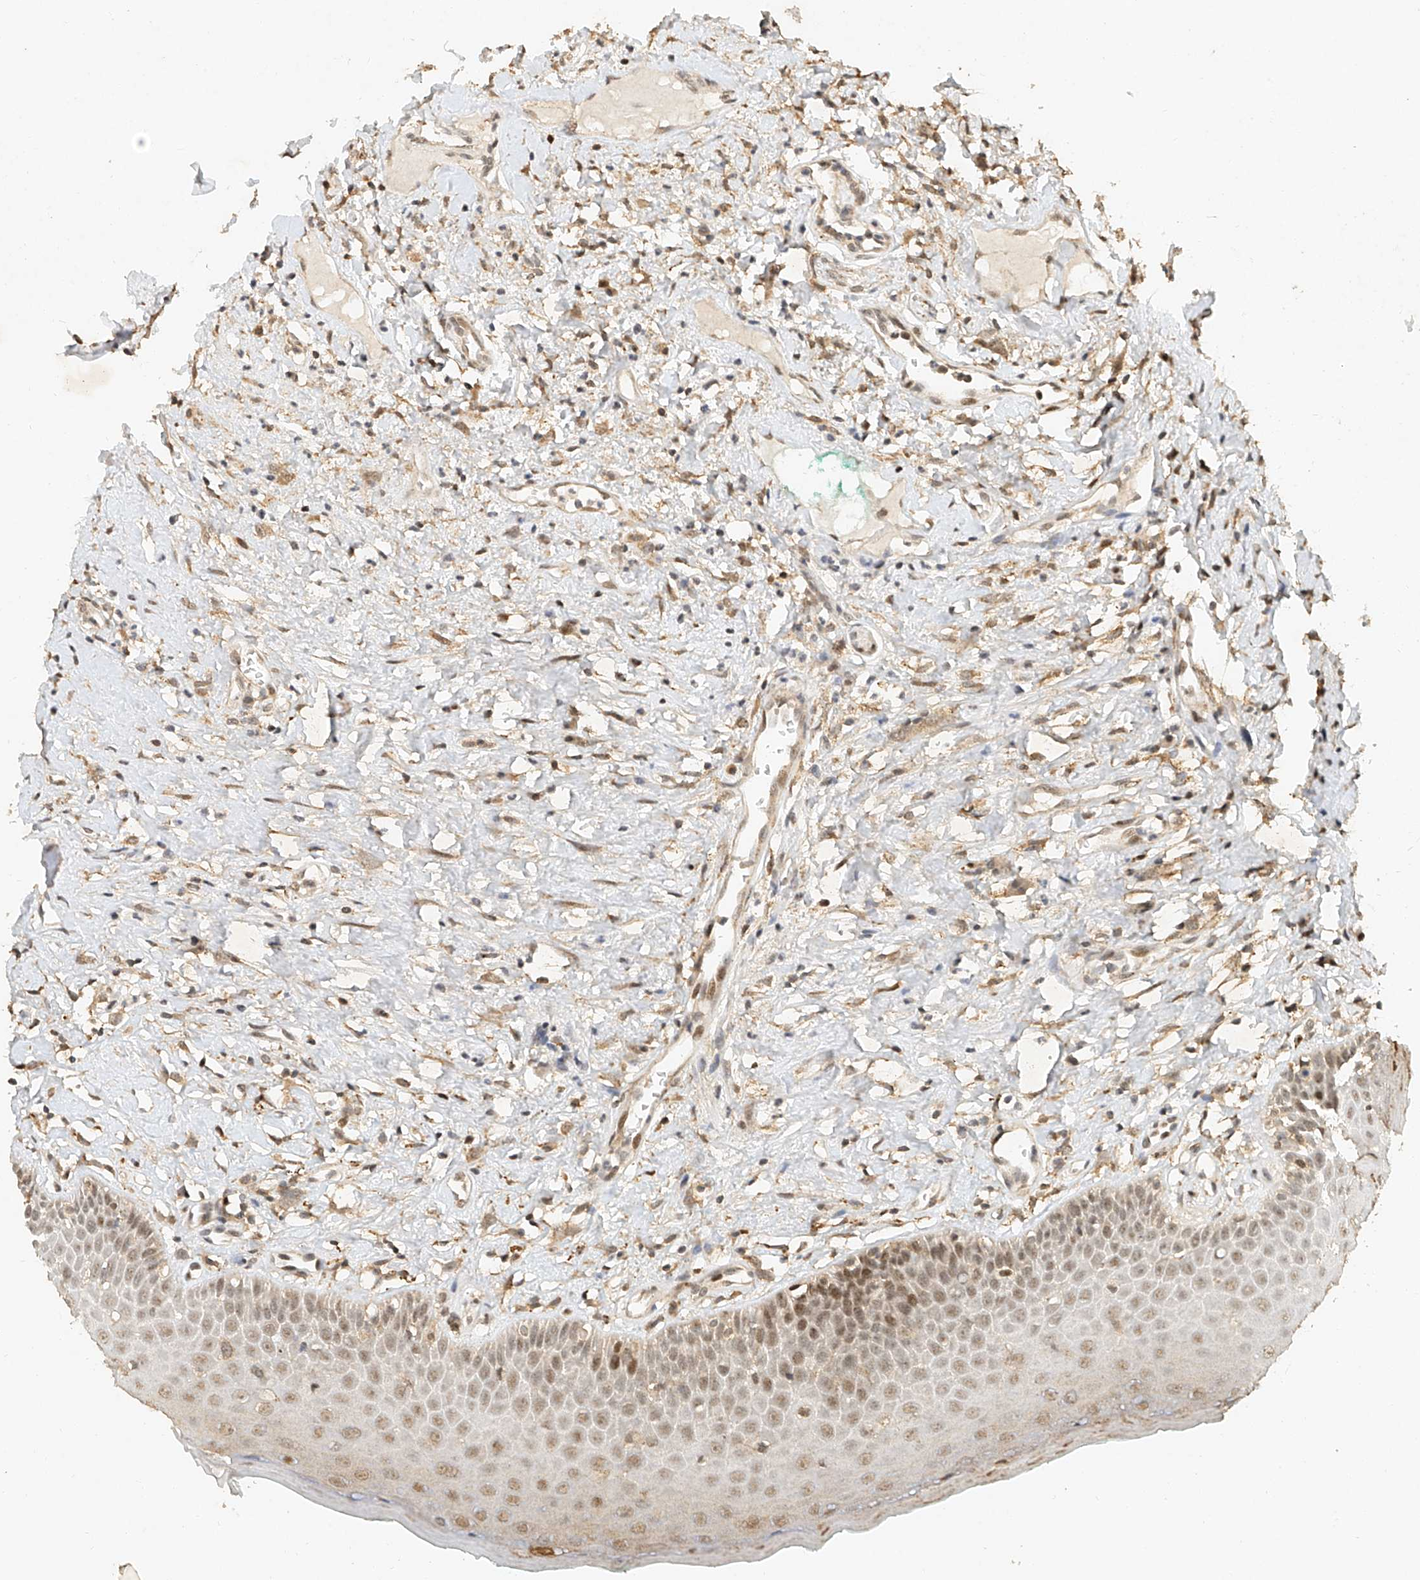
{"staining": {"intensity": "moderate", "quantity": ">75%", "location": "cytoplasmic/membranous,nuclear"}, "tissue": "oral mucosa", "cell_type": "Squamous epithelial cells", "image_type": "normal", "snomed": [{"axis": "morphology", "description": "Normal tissue, NOS"}, {"axis": "topography", "description": "Oral tissue"}], "caption": "Human oral mucosa stained for a protein (brown) reveals moderate cytoplasmic/membranous,nuclear positive expression in approximately >75% of squamous epithelial cells.", "gene": "CXorf58", "patient": {"sex": "female", "age": 70}}